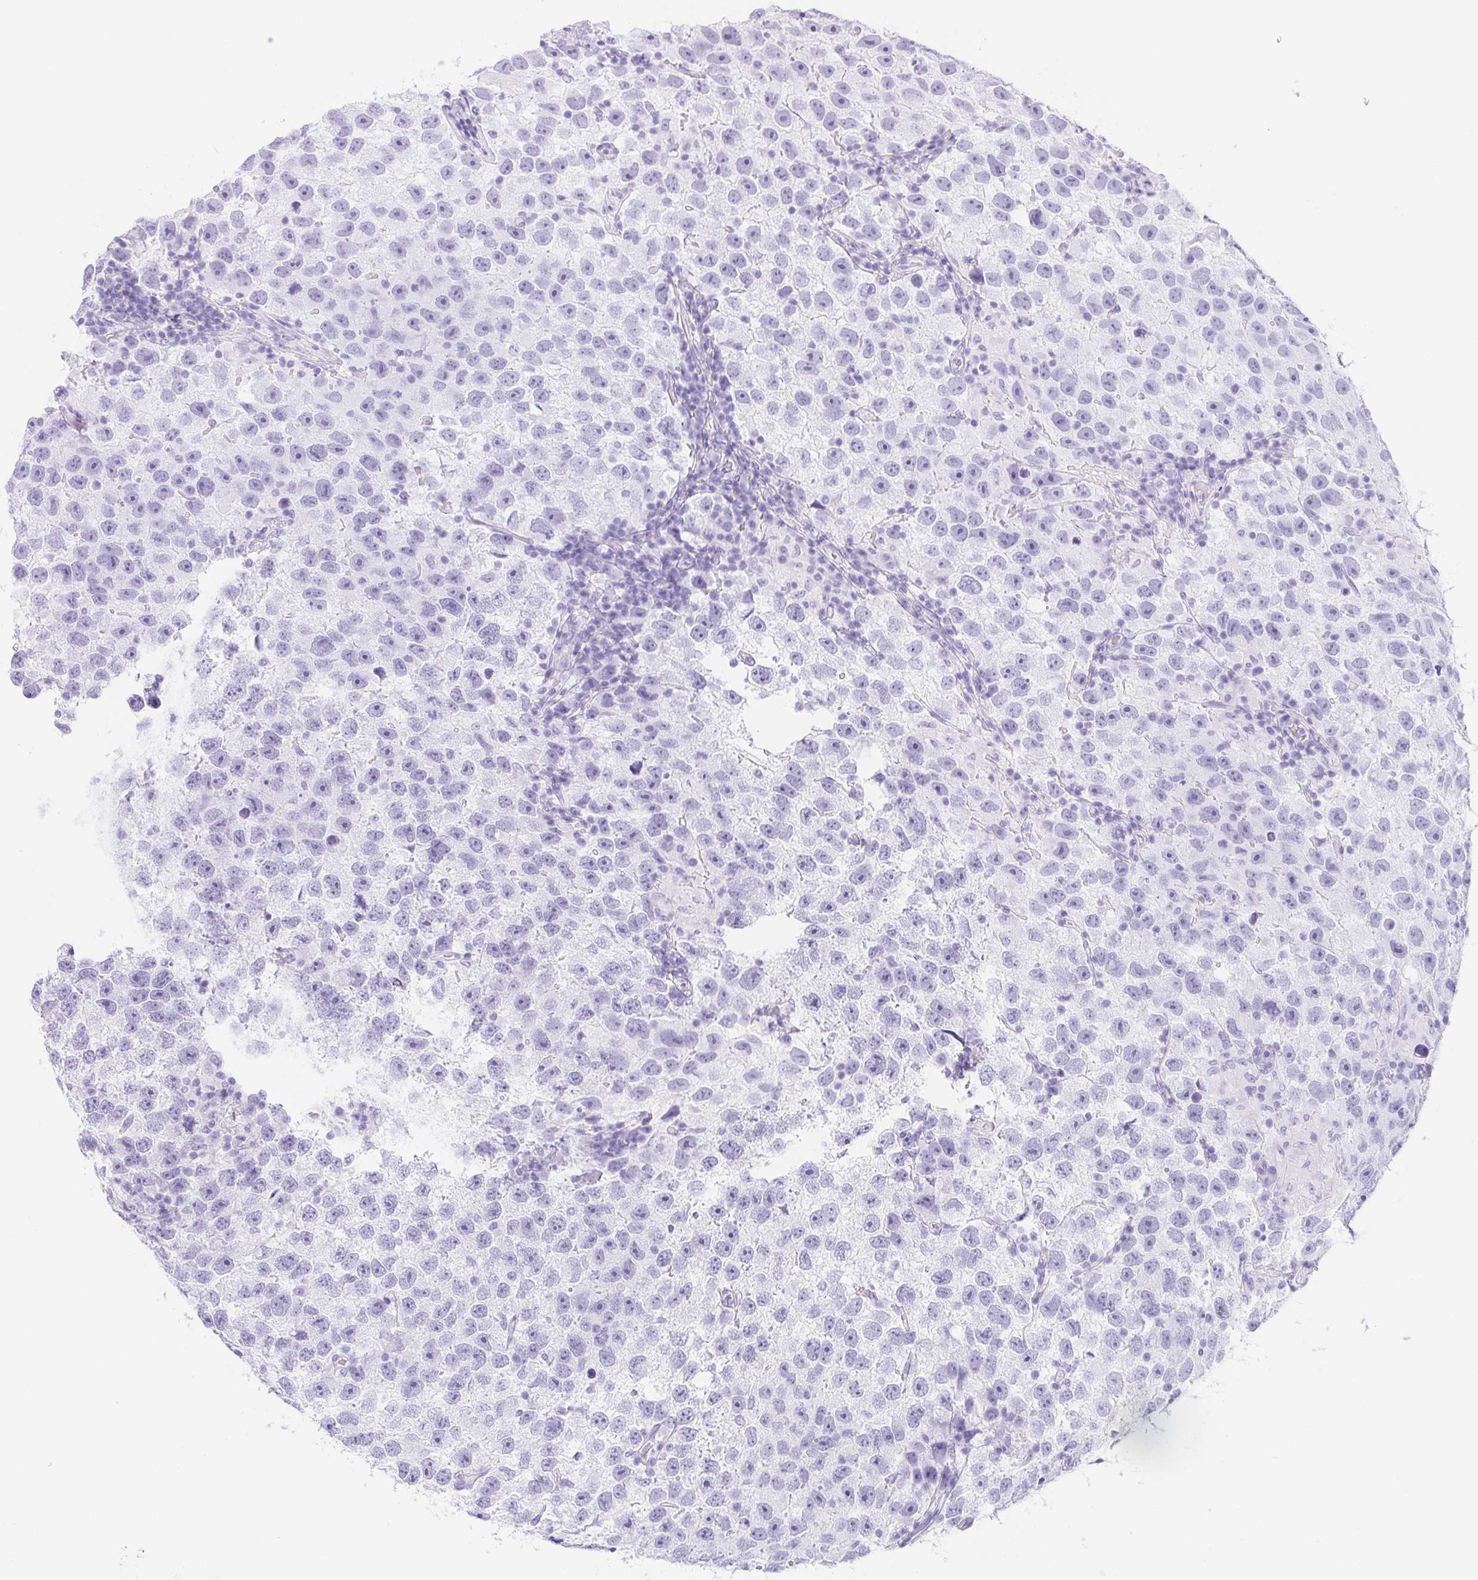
{"staining": {"intensity": "negative", "quantity": "none", "location": "none"}, "tissue": "testis cancer", "cell_type": "Tumor cells", "image_type": "cancer", "snomed": [{"axis": "morphology", "description": "Seminoma, NOS"}, {"axis": "topography", "description": "Testis"}], "caption": "An IHC photomicrograph of testis cancer (seminoma) is shown. There is no staining in tumor cells of testis cancer (seminoma).", "gene": "ITIH2", "patient": {"sex": "male", "age": 26}}